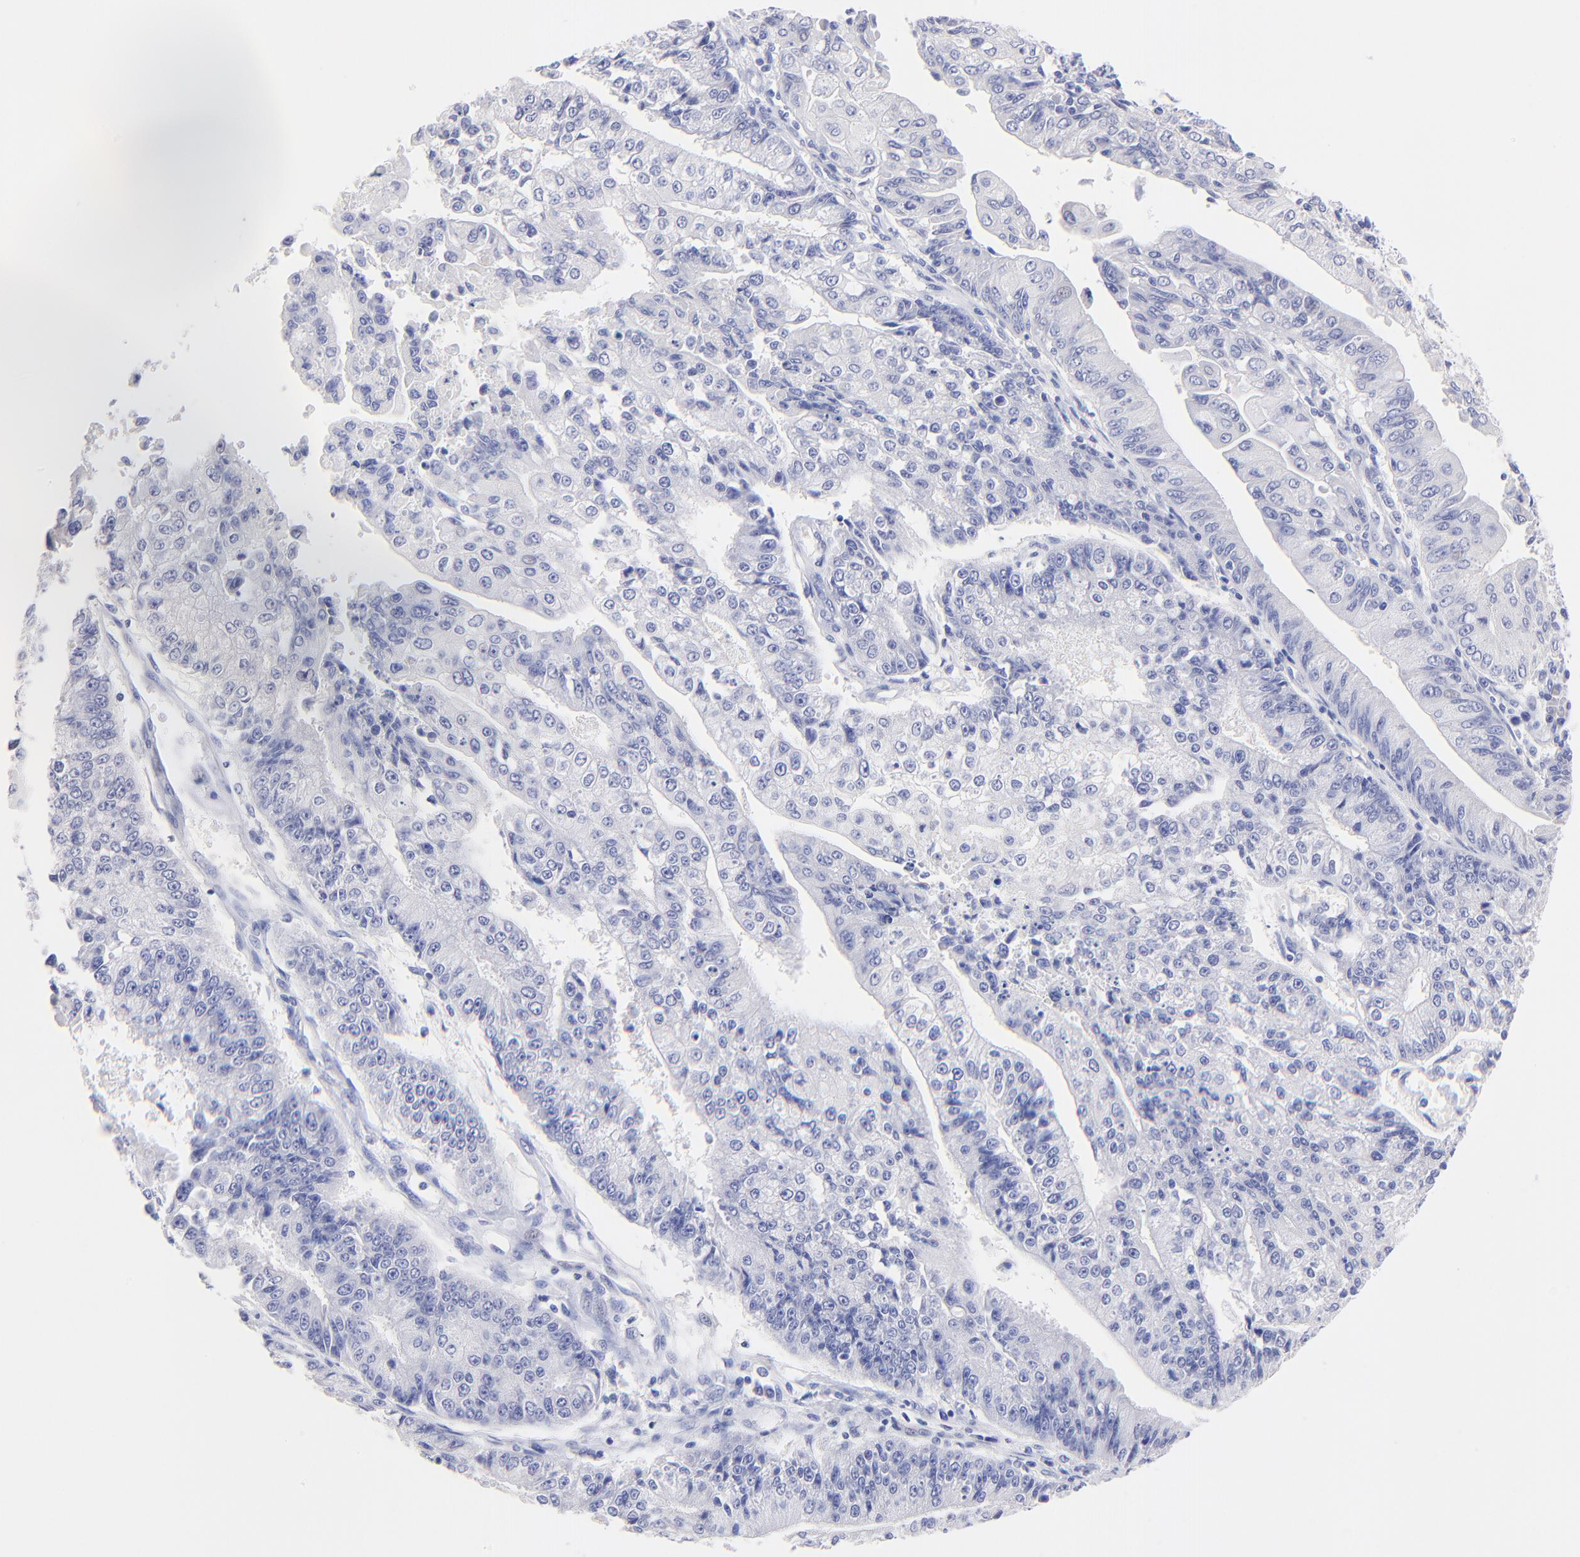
{"staining": {"intensity": "negative", "quantity": "none", "location": "none"}, "tissue": "endometrial cancer", "cell_type": "Tumor cells", "image_type": "cancer", "snomed": [{"axis": "morphology", "description": "Adenocarcinoma, NOS"}, {"axis": "topography", "description": "Endometrium"}], "caption": "Histopathology image shows no protein expression in tumor cells of endometrial adenocarcinoma tissue. (Stains: DAB (3,3'-diaminobenzidine) immunohistochemistry with hematoxylin counter stain, Microscopy: brightfield microscopy at high magnification).", "gene": "RAB3A", "patient": {"sex": "female", "age": 75}}